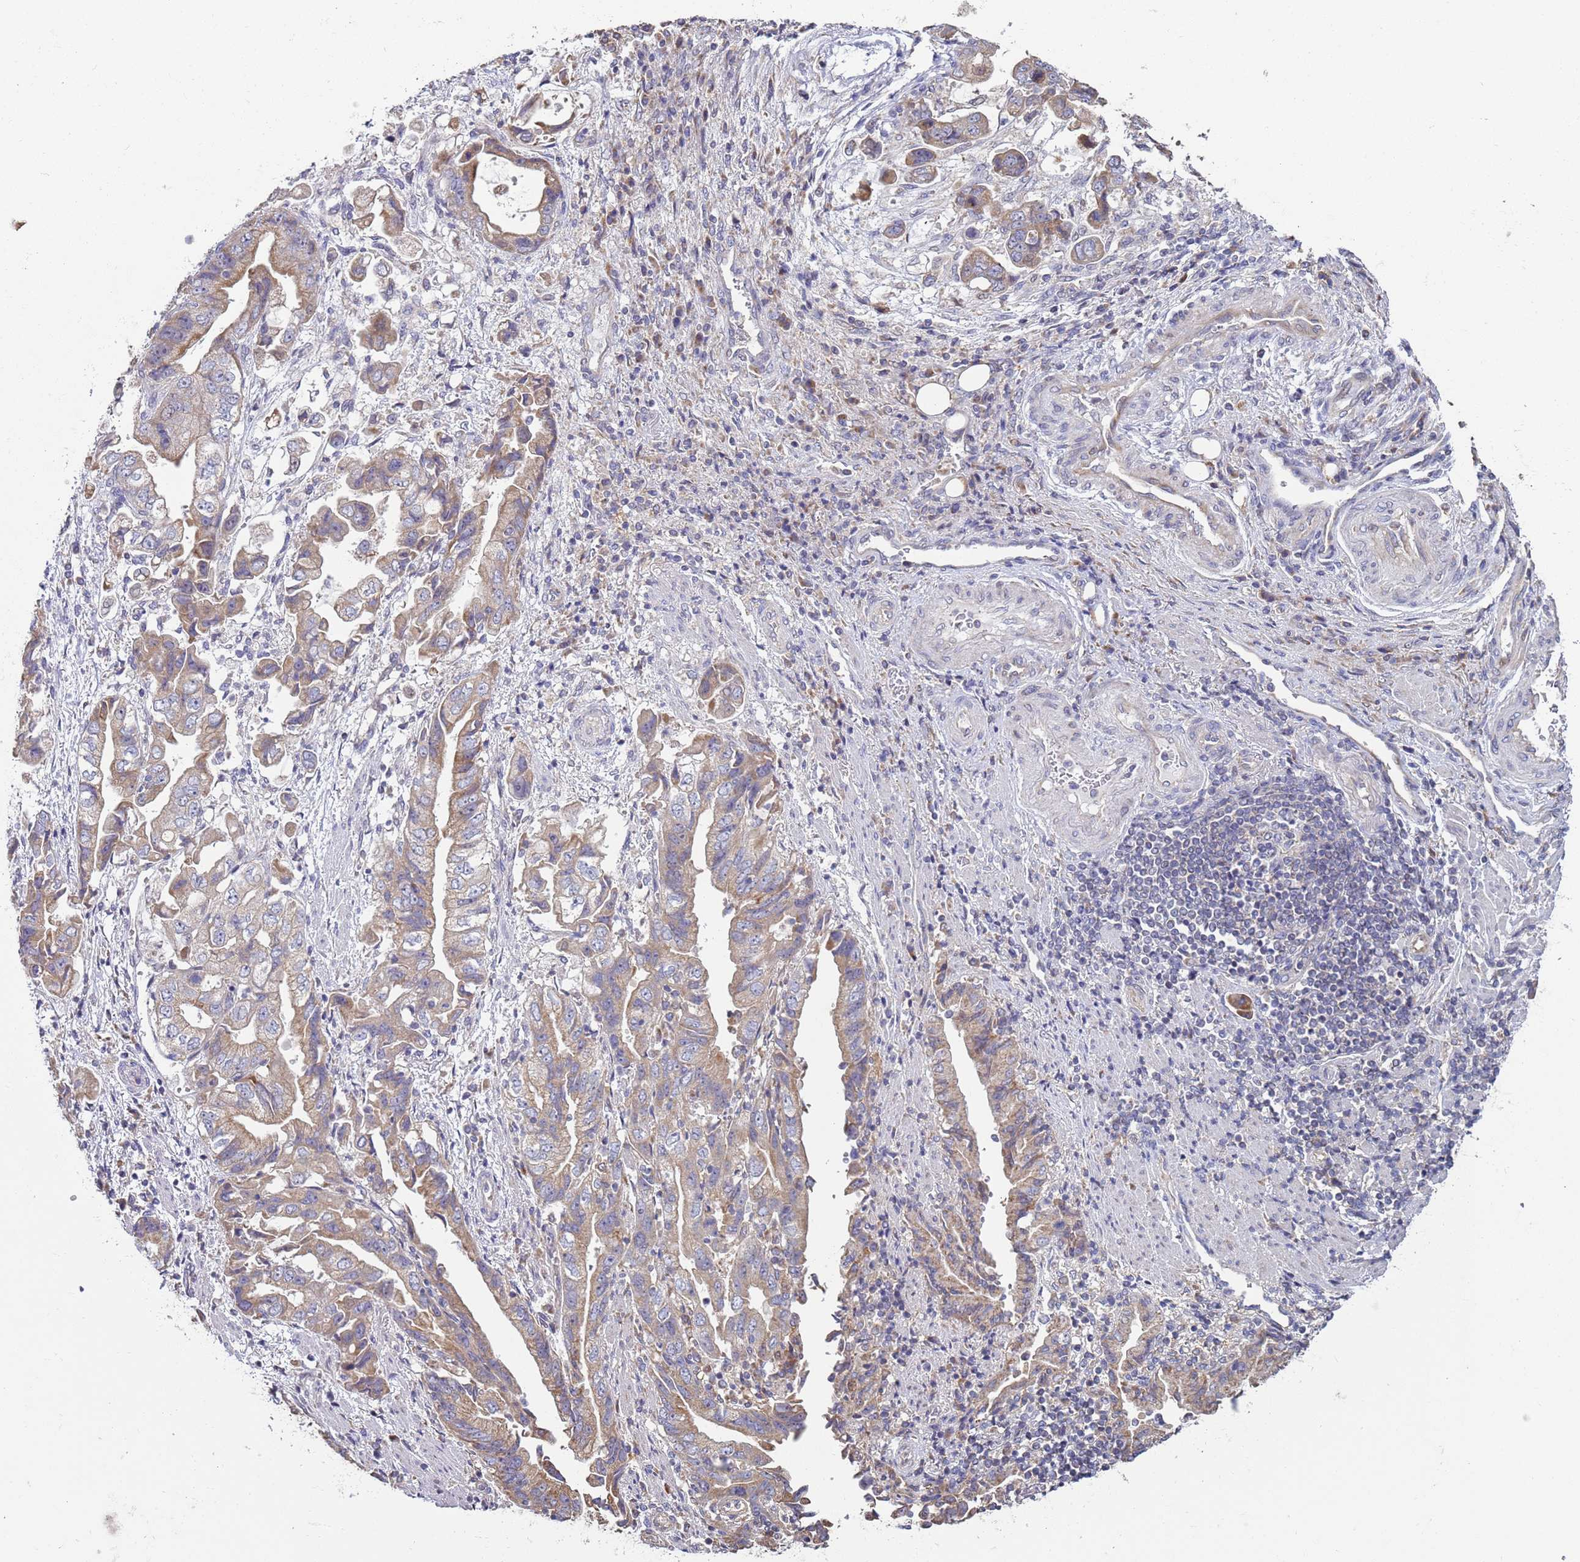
{"staining": {"intensity": "moderate", "quantity": "25%-75%", "location": "cytoplasmic/membranous"}, "tissue": "stomach cancer", "cell_type": "Tumor cells", "image_type": "cancer", "snomed": [{"axis": "morphology", "description": "Adenocarcinoma, NOS"}, {"axis": "topography", "description": "Stomach"}], "caption": "Immunohistochemistry (IHC) histopathology image of neoplastic tissue: stomach cancer (adenocarcinoma) stained using IHC reveals medium levels of moderate protein expression localized specifically in the cytoplasmic/membranous of tumor cells, appearing as a cytoplasmic/membranous brown color.", "gene": "DIP2B", "patient": {"sex": "male", "age": 62}}